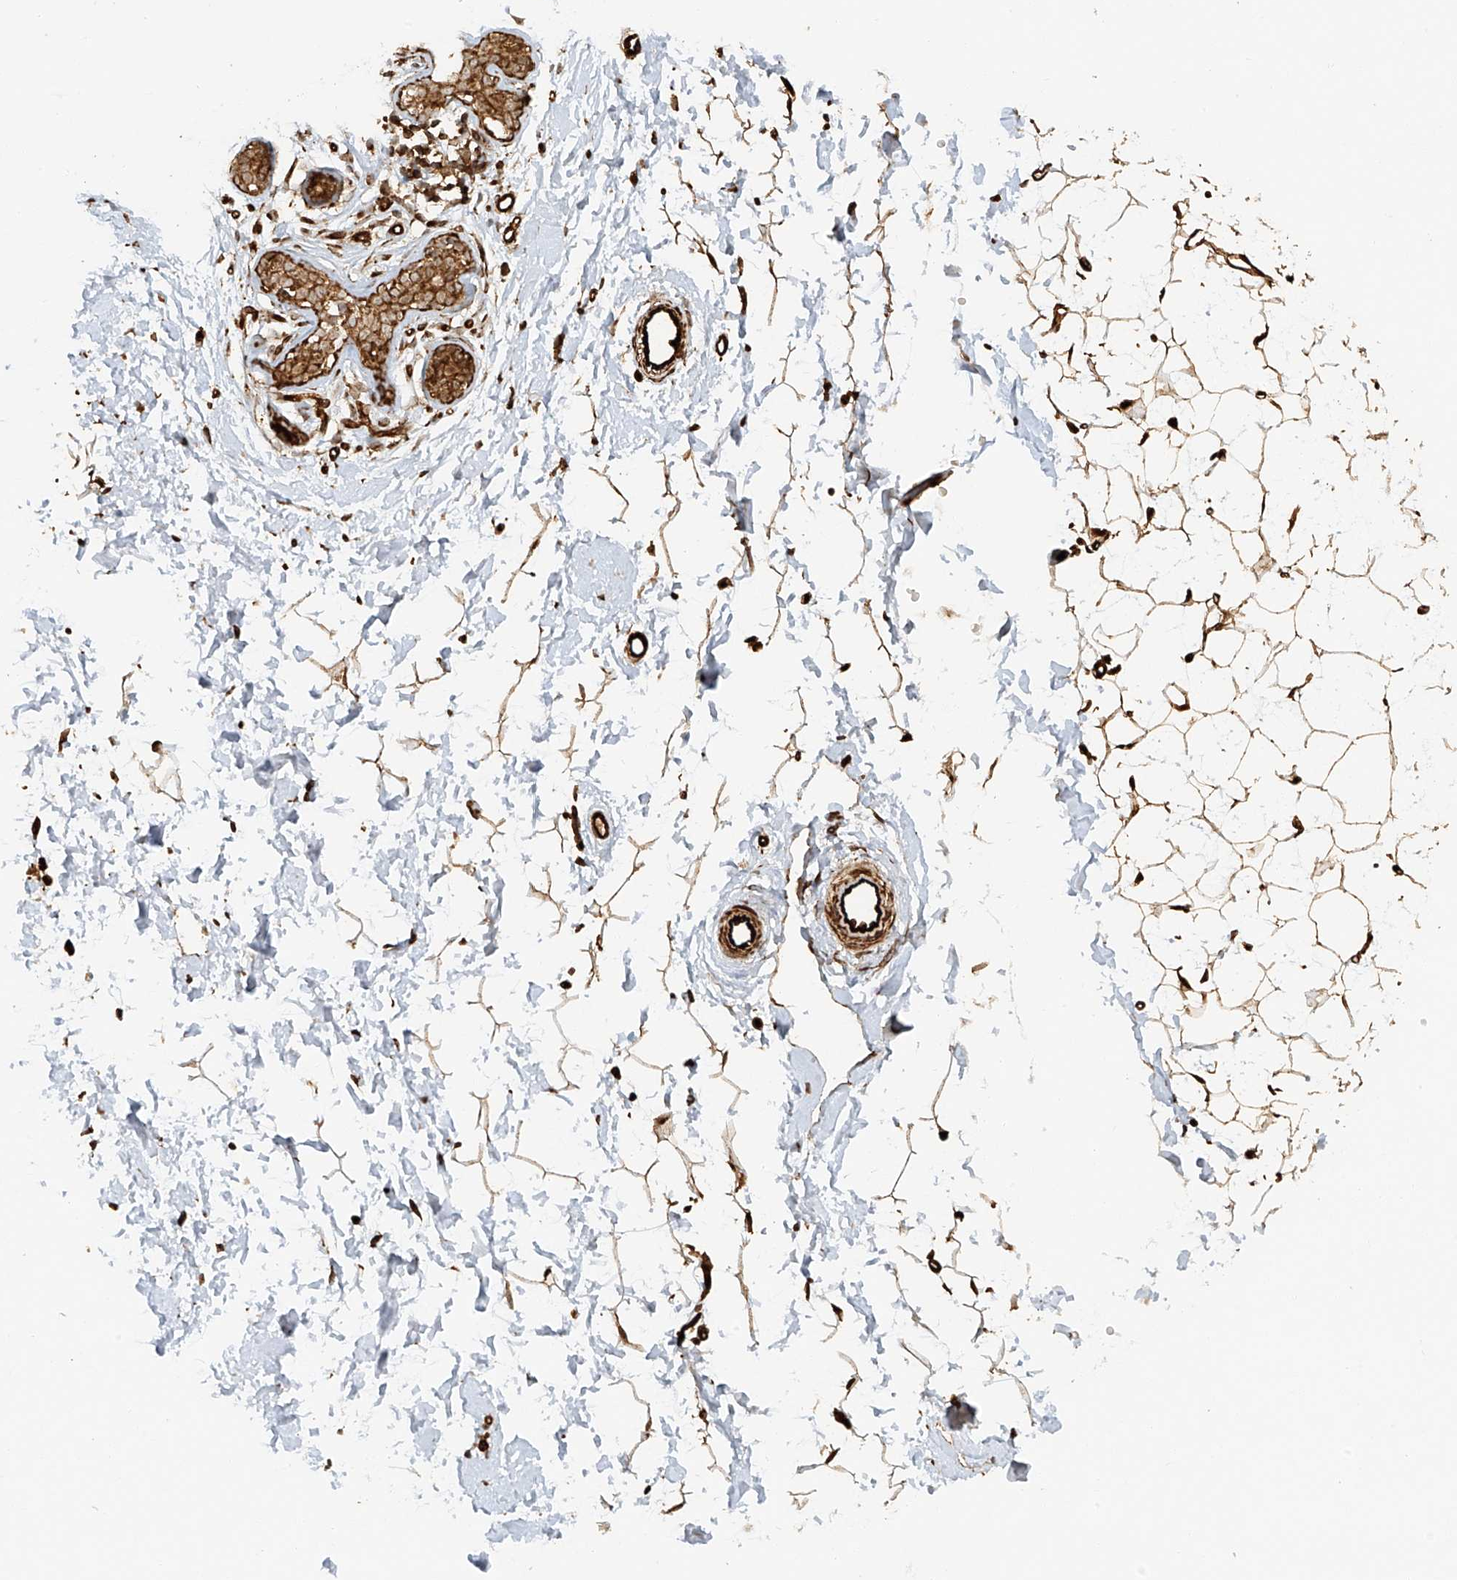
{"staining": {"intensity": "moderate", "quantity": ">75%", "location": "cytoplasmic/membranous"}, "tissue": "adipose tissue", "cell_type": "Adipocytes", "image_type": "normal", "snomed": [{"axis": "morphology", "description": "Normal tissue, NOS"}, {"axis": "topography", "description": "Breast"}], "caption": "DAB immunohistochemical staining of normal adipose tissue demonstrates moderate cytoplasmic/membranous protein positivity in approximately >75% of adipocytes. The staining is performed using DAB (3,3'-diaminobenzidine) brown chromogen to label protein expression. The nuclei are counter-stained blue using hematoxylin.", "gene": "MIPEP", "patient": {"sex": "female", "age": 23}}